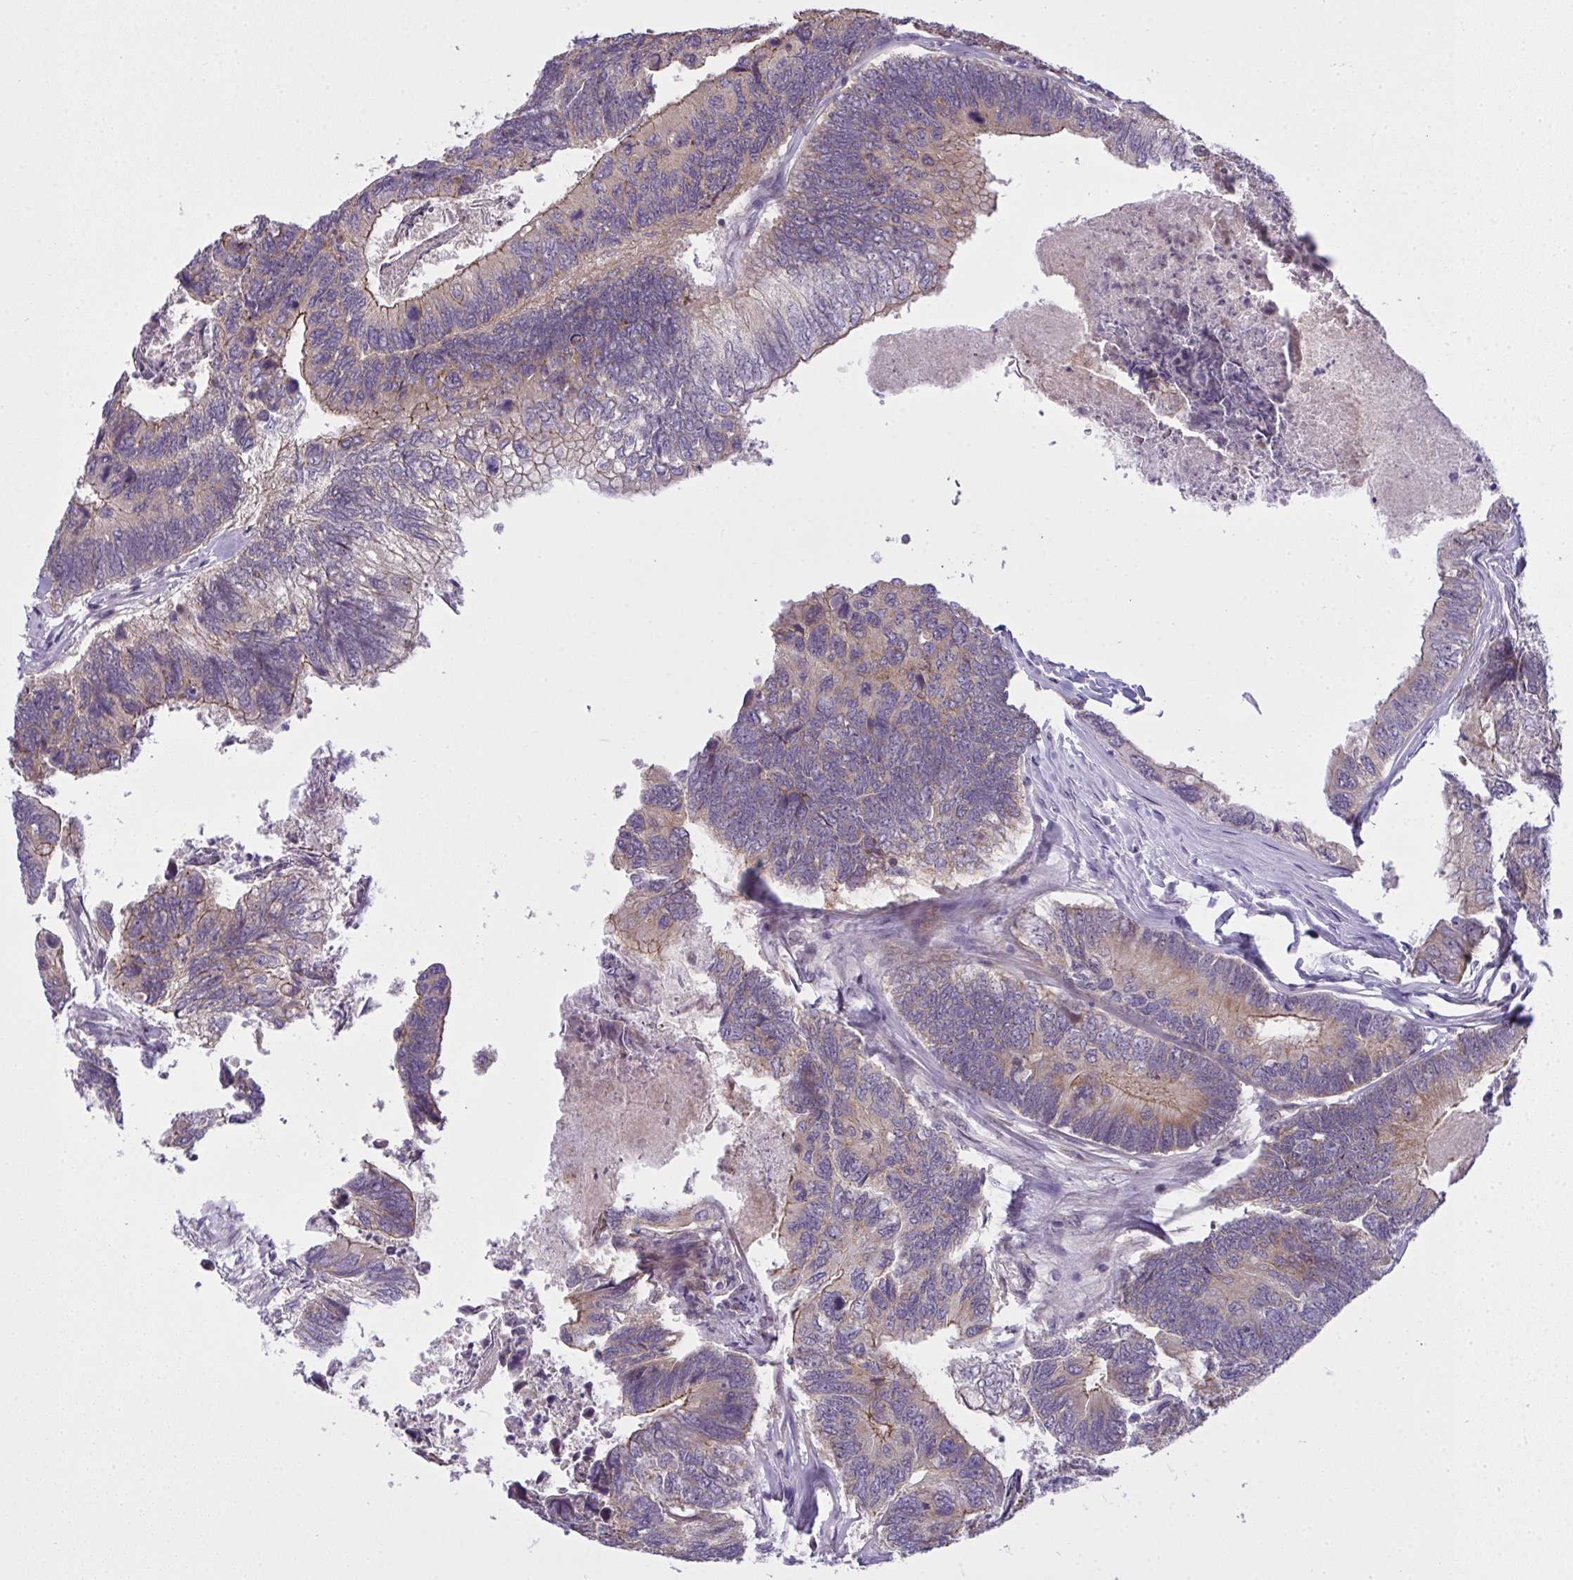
{"staining": {"intensity": "weak", "quantity": "25%-75%", "location": "cytoplasmic/membranous"}, "tissue": "colorectal cancer", "cell_type": "Tumor cells", "image_type": "cancer", "snomed": [{"axis": "morphology", "description": "Adenocarcinoma, NOS"}, {"axis": "topography", "description": "Colon"}], "caption": "Protein positivity by immunohistochemistry reveals weak cytoplasmic/membranous expression in approximately 25%-75% of tumor cells in colorectal adenocarcinoma. (Stains: DAB in brown, nuclei in blue, Microscopy: brightfield microscopy at high magnification).", "gene": "NT5C1A", "patient": {"sex": "female", "age": 67}}